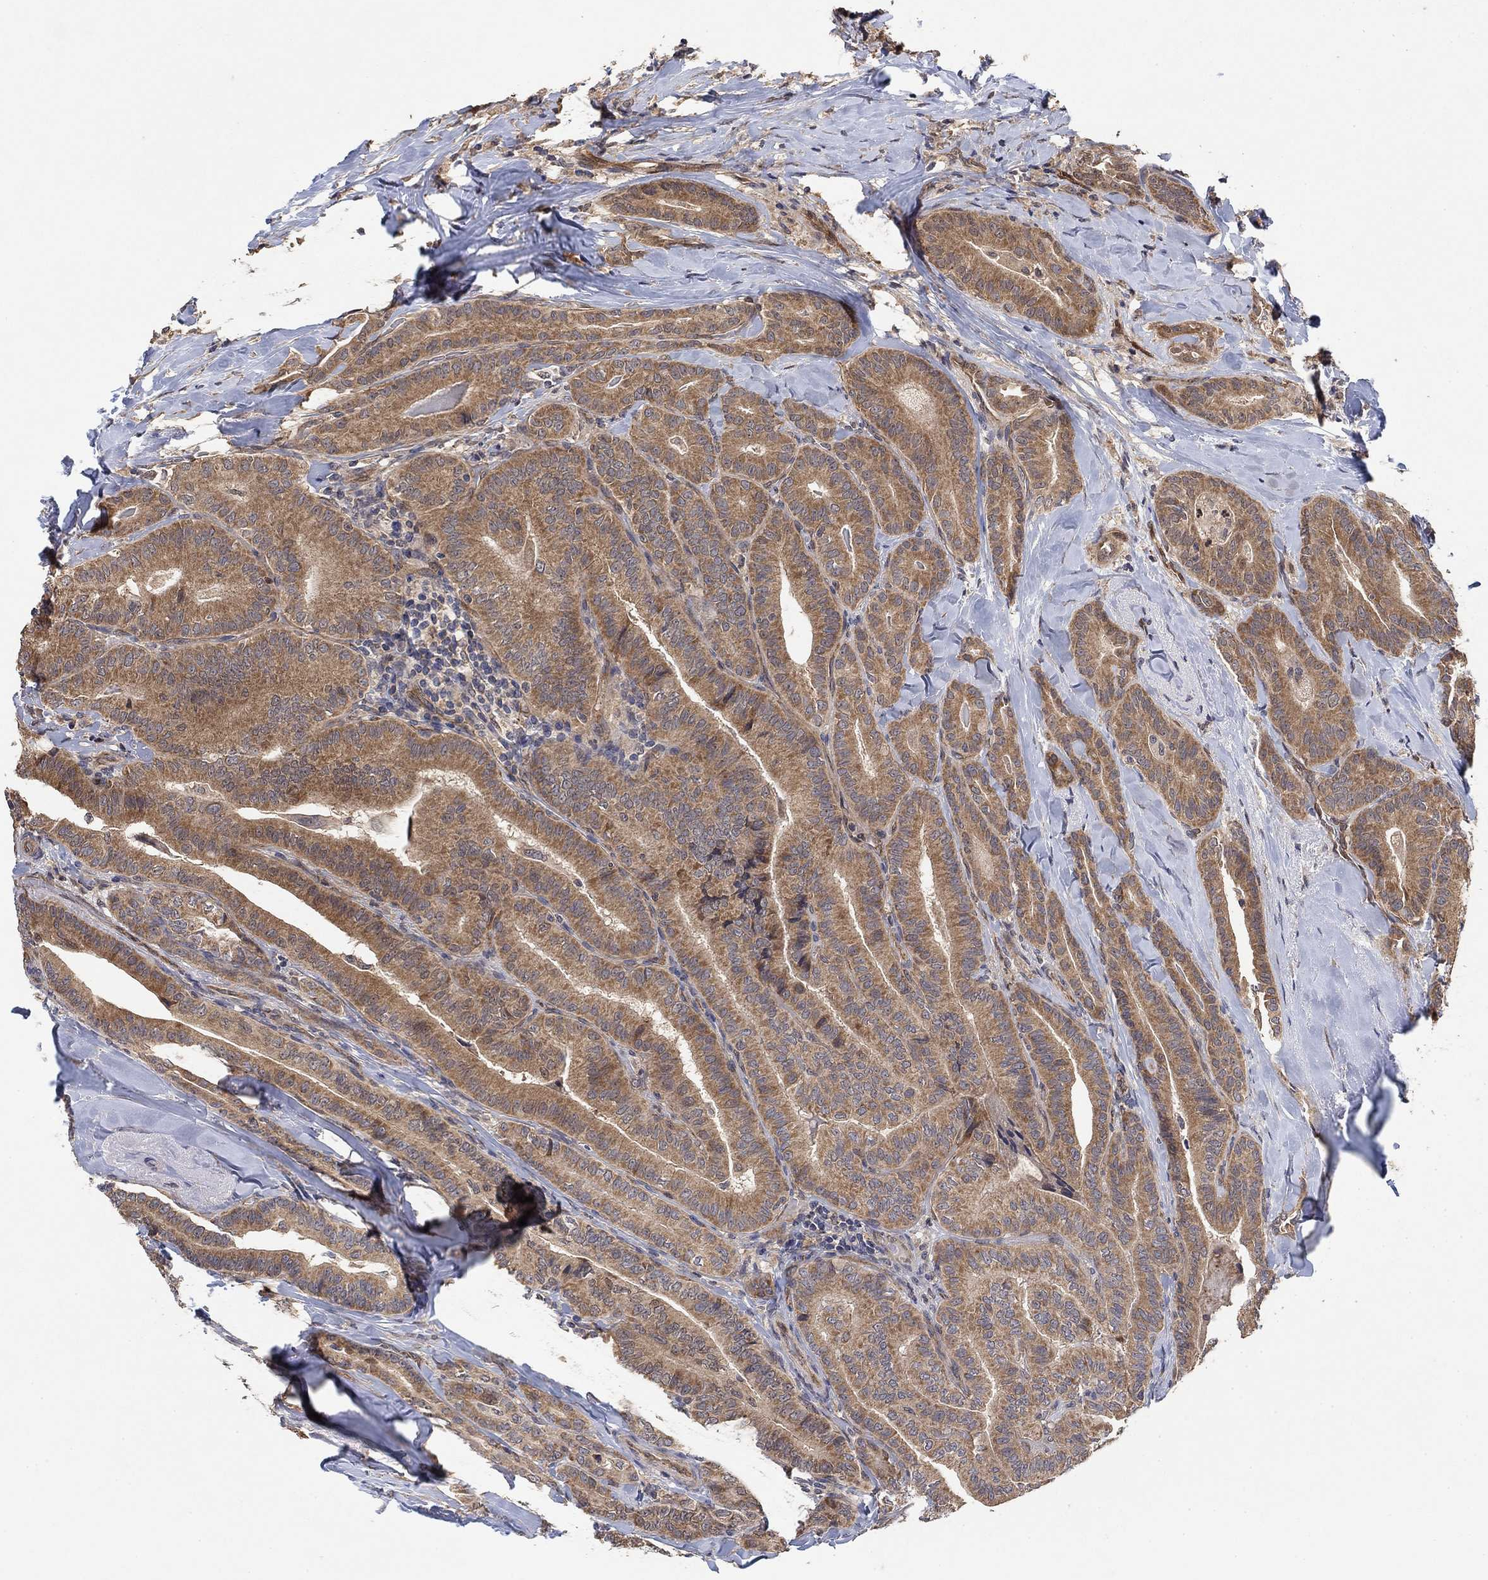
{"staining": {"intensity": "moderate", "quantity": ">75%", "location": "cytoplasmic/membranous"}, "tissue": "thyroid cancer", "cell_type": "Tumor cells", "image_type": "cancer", "snomed": [{"axis": "morphology", "description": "Papillary adenocarcinoma, NOS"}, {"axis": "topography", "description": "Thyroid gland"}], "caption": "Thyroid cancer (papillary adenocarcinoma) tissue exhibits moderate cytoplasmic/membranous positivity in about >75% of tumor cells, visualized by immunohistochemistry.", "gene": "MCUR1", "patient": {"sex": "male", "age": 61}}